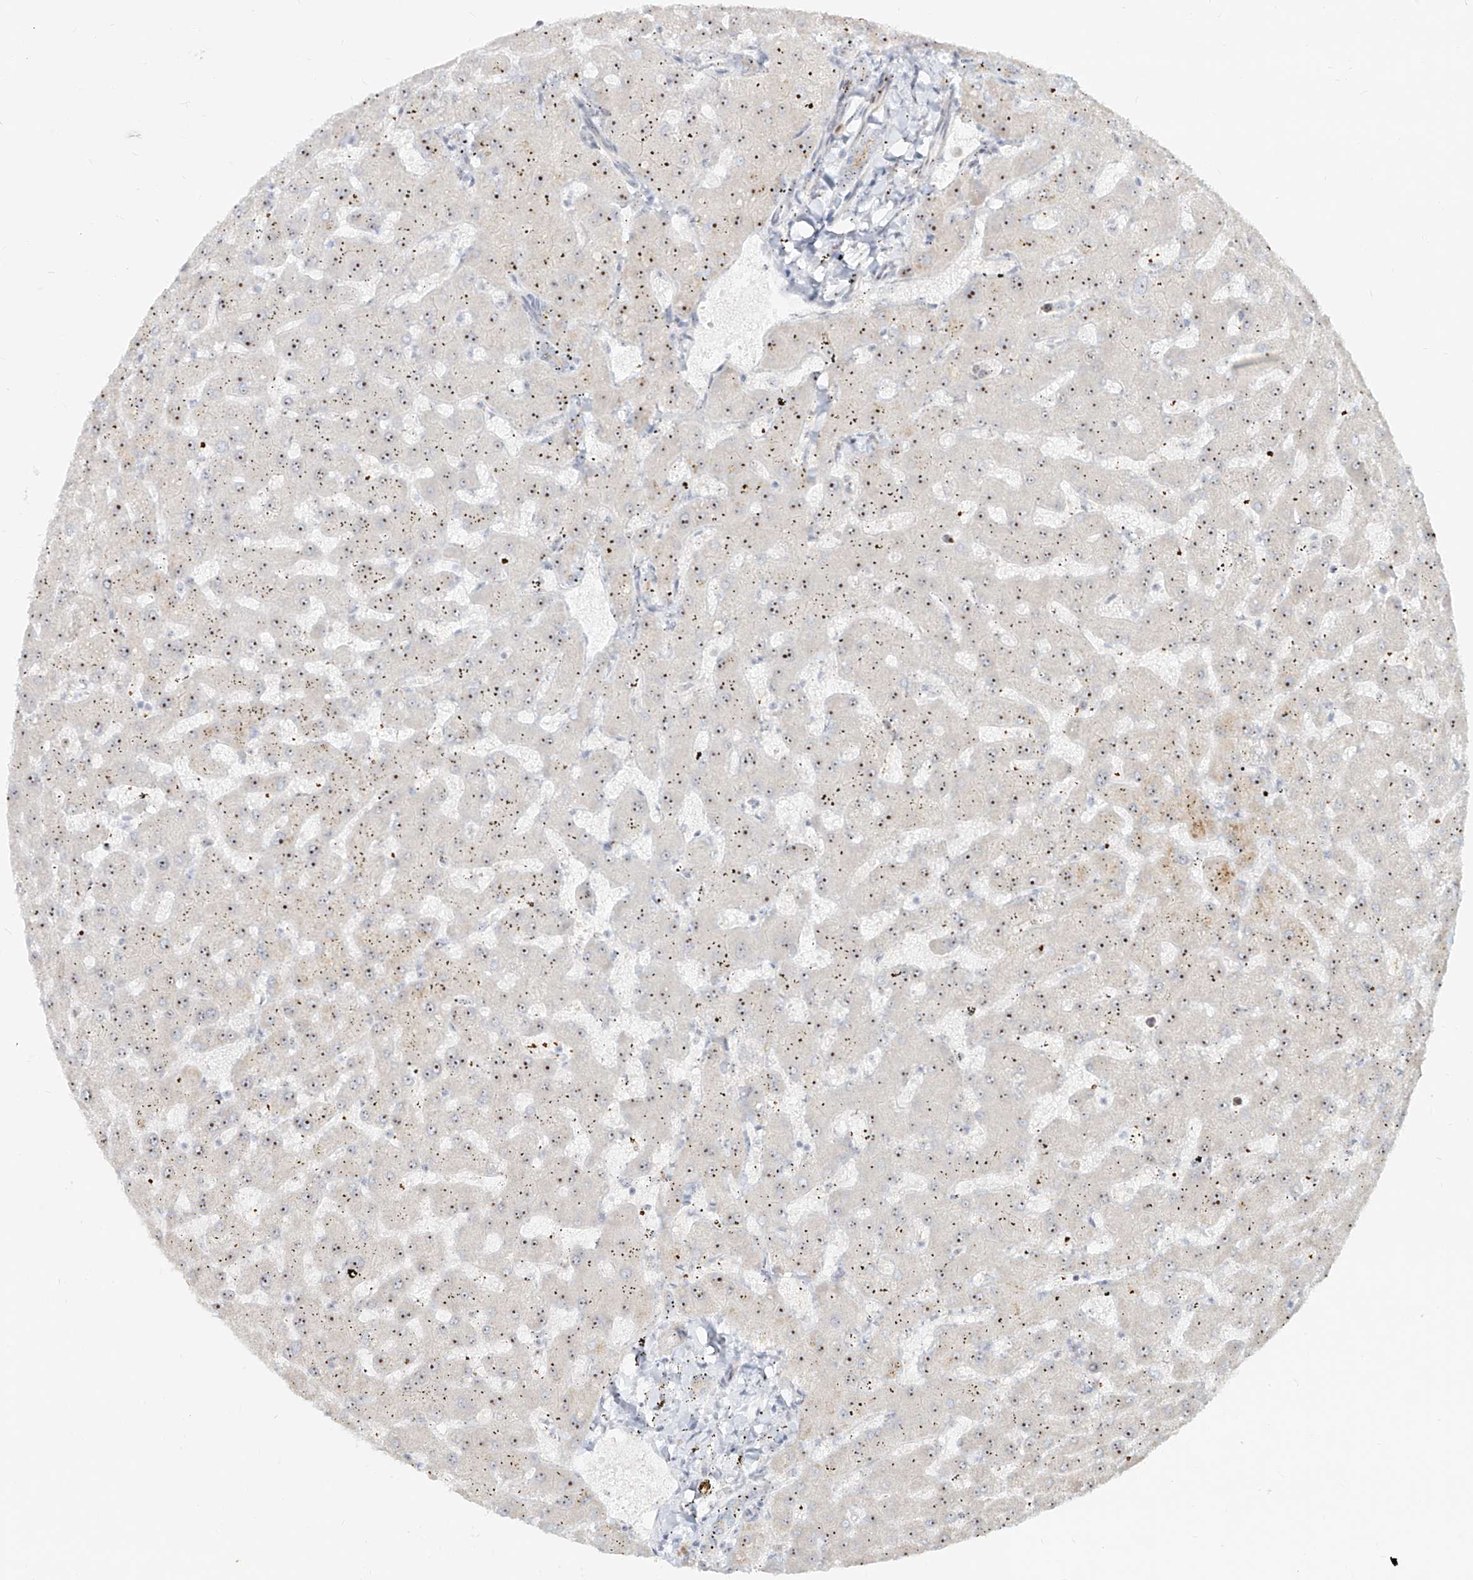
{"staining": {"intensity": "negative", "quantity": "none", "location": "none"}, "tissue": "liver", "cell_type": "Cholangiocytes", "image_type": "normal", "snomed": [{"axis": "morphology", "description": "Normal tissue, NOS"}, {"axis": "topography", "description": "Liver"}], "caption": "Image shows no significant protein positivity in cholangiocytes of benign liver. Brightfield microscopy of IHC stained with DAB (brown) and hematoxylin (blue), captured at high magnification.", "gene": "BYSL", "patient": {"sex": "female", "age": 63}}